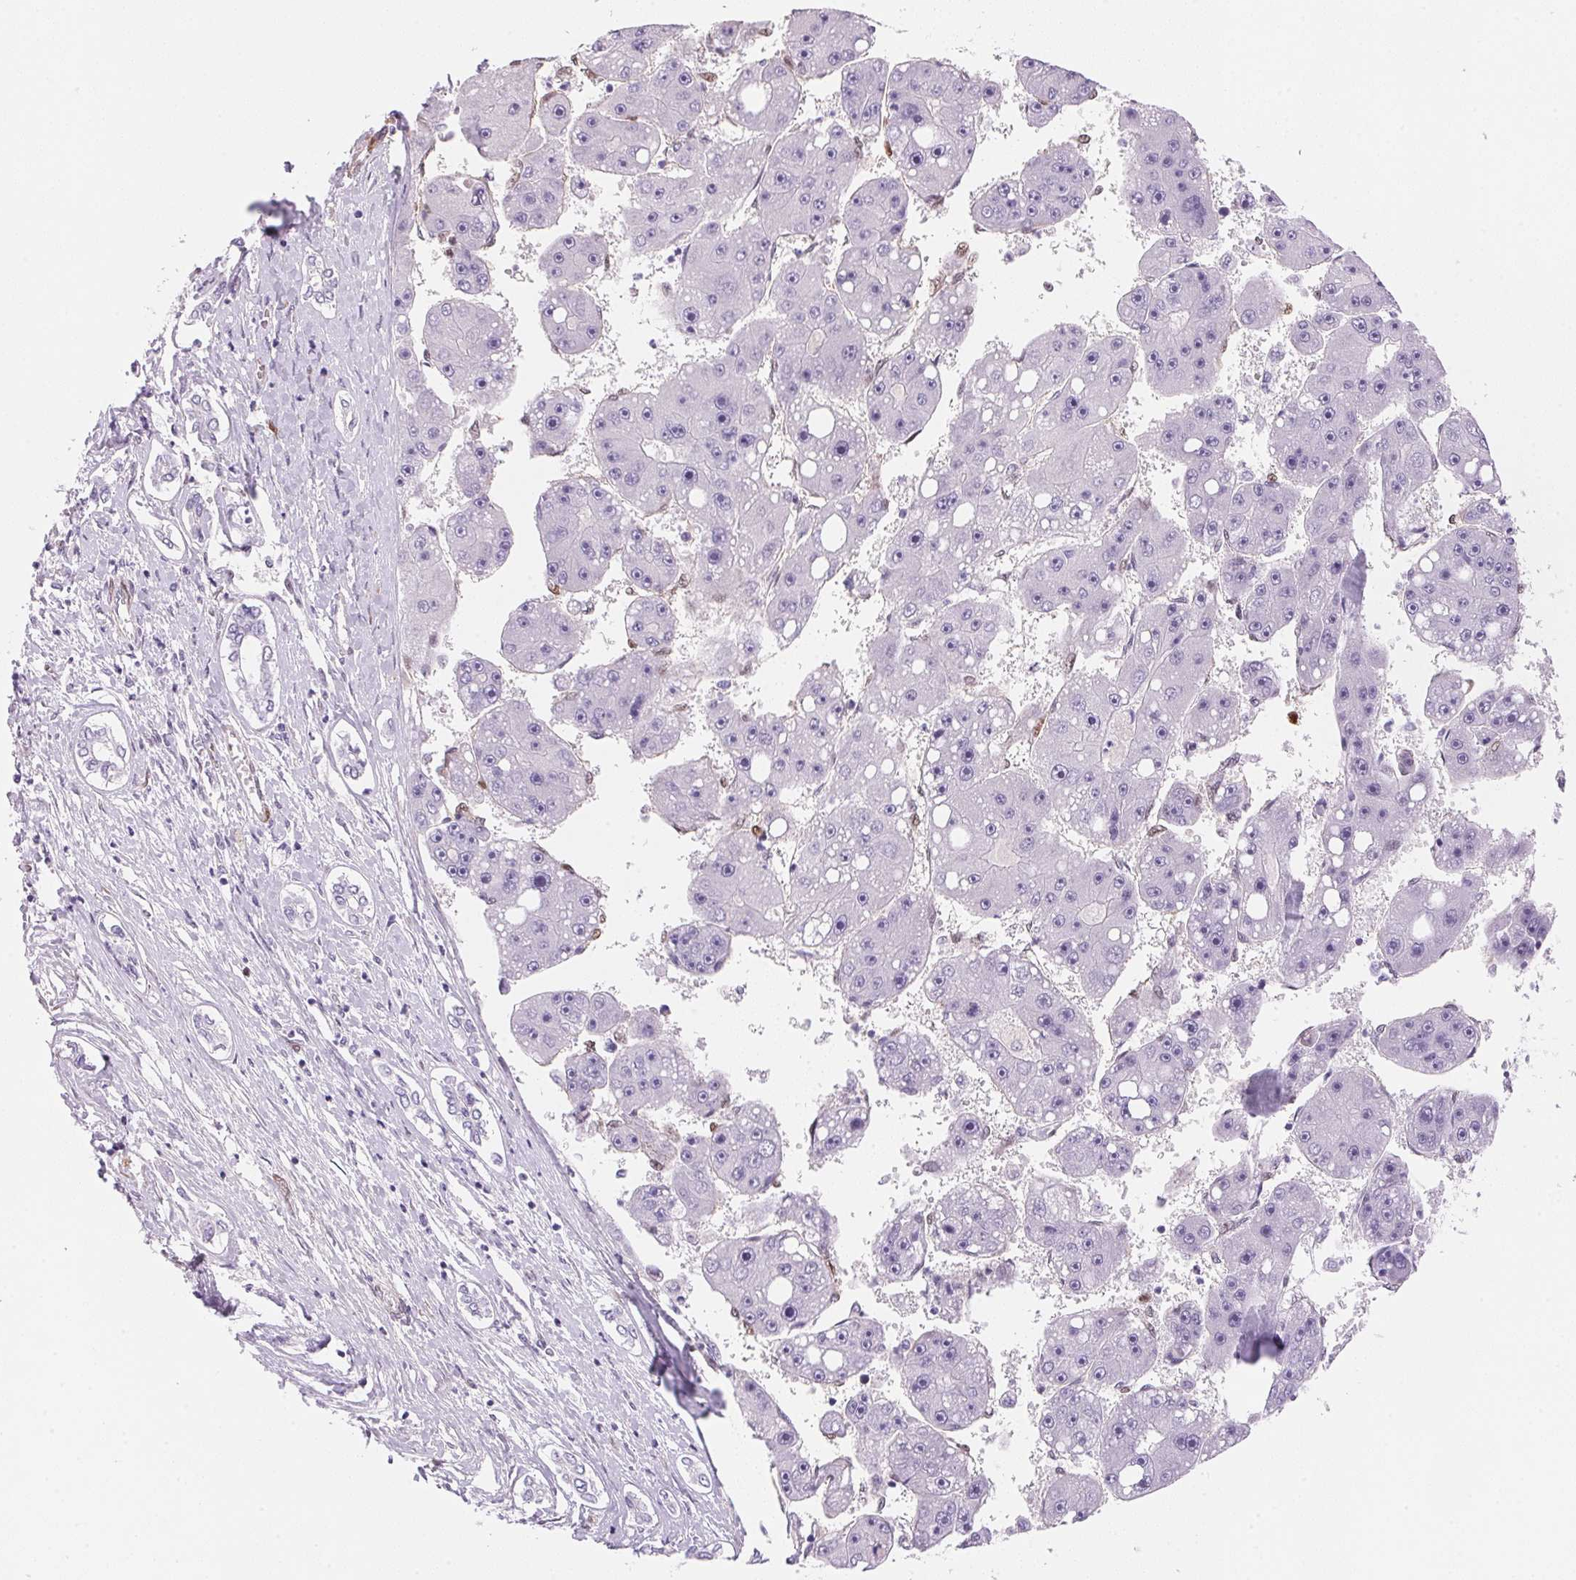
{"staining": {"intensity": "negative", "quantity": "none", "location": "none"}, "tissue": "liver cancer", "cell_type": "Tumor cells", "image_type": "cancer", "snomed": [{"axis": "morphology", "description": "Carcinoma, Hepatocellular, NOS"}, {"axis": "topography", "description": "Liver"}], "caption": "DAB immunohistochemical staining of liver hepatocellular carcinoma reveals no significant positivity in tumor cells.", "gene": "SMTN", "patient": {"sex": "female", "age": 61}}